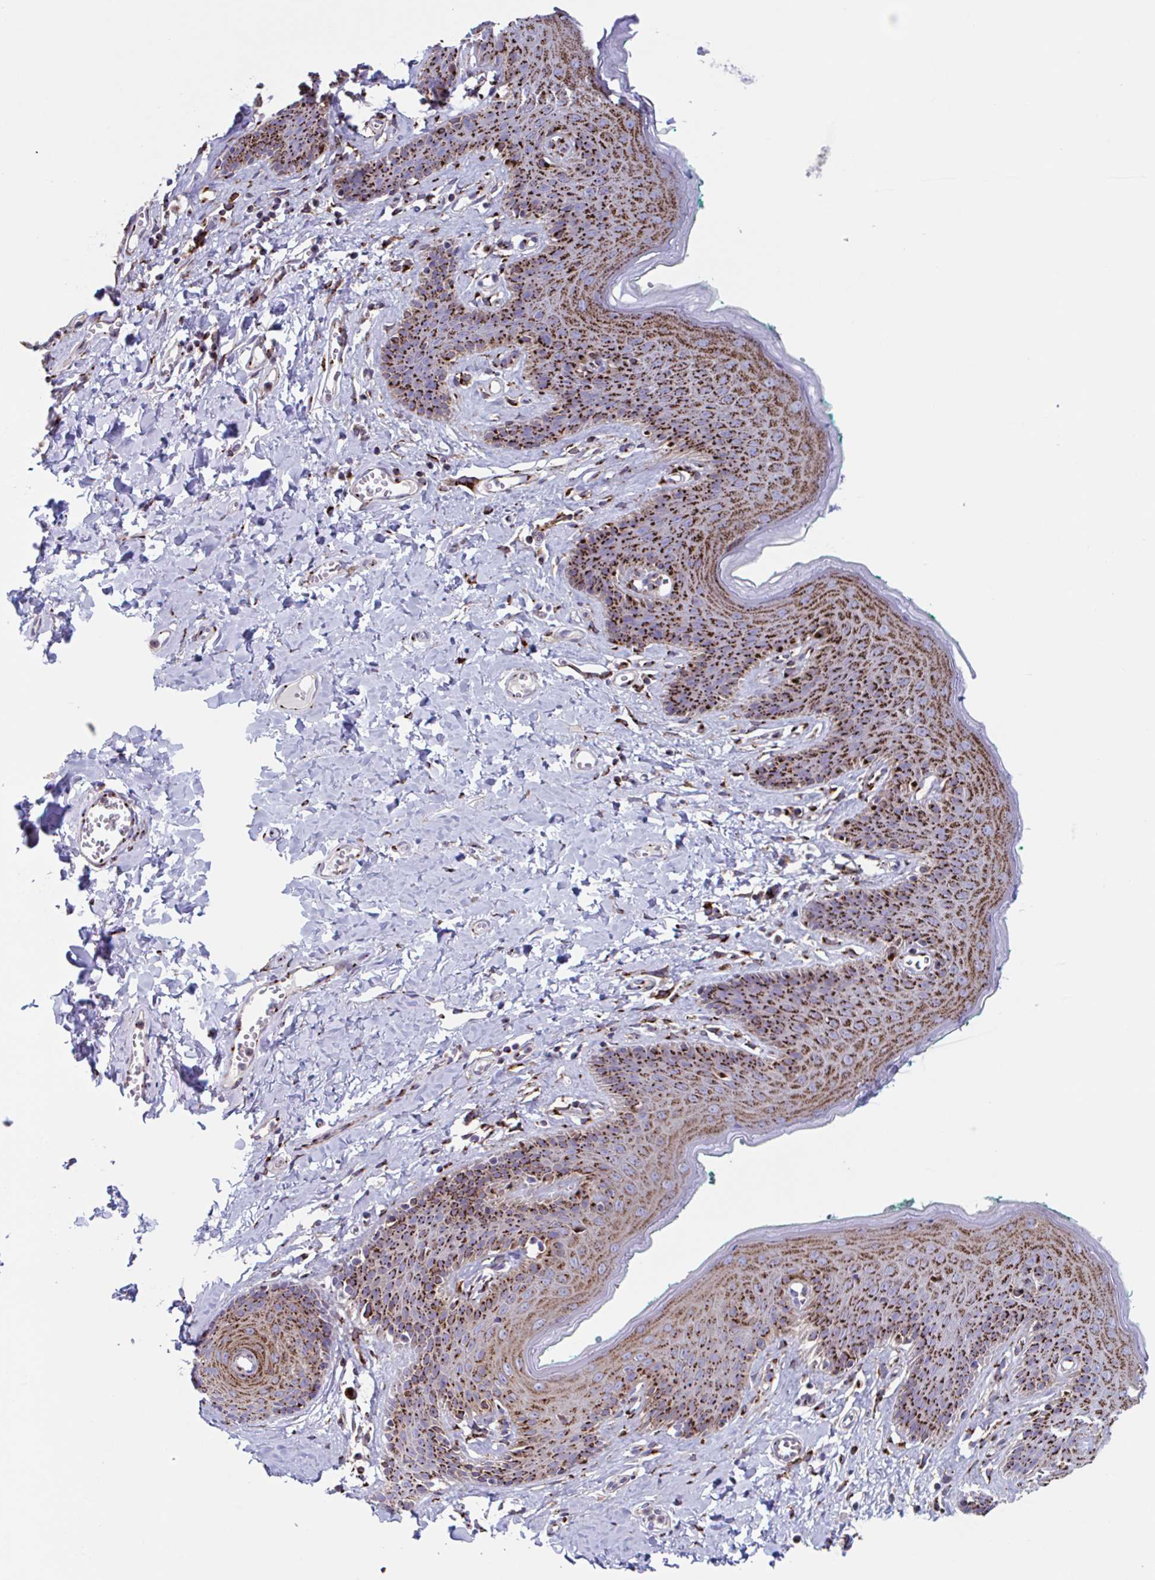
{"staining": {"intensity": "strong", "quantity": "25%-75%", "location": "cytoplasmic/membranous"}, "tissue": "skin", "cell_type": "Epidermal cells", "image_type": "normal", "snomed": [{"axis": "morphology", "description": "Normal tissue, NOS"}, {"axis": "topography", "description": "Vulva"}, {"axis": "topography", "description": "Peripheral nerve tissue"}], "caption": "The photomicrograph shows a brown stain indicating the presence of a protein in the cytoplasmic/membranous of epidermal cells in skin. (DAB IHC, brown staining for protein, blue staining for nuclei).", "gene": "RFK", "patient": {"sex": "female", "age": 66}}